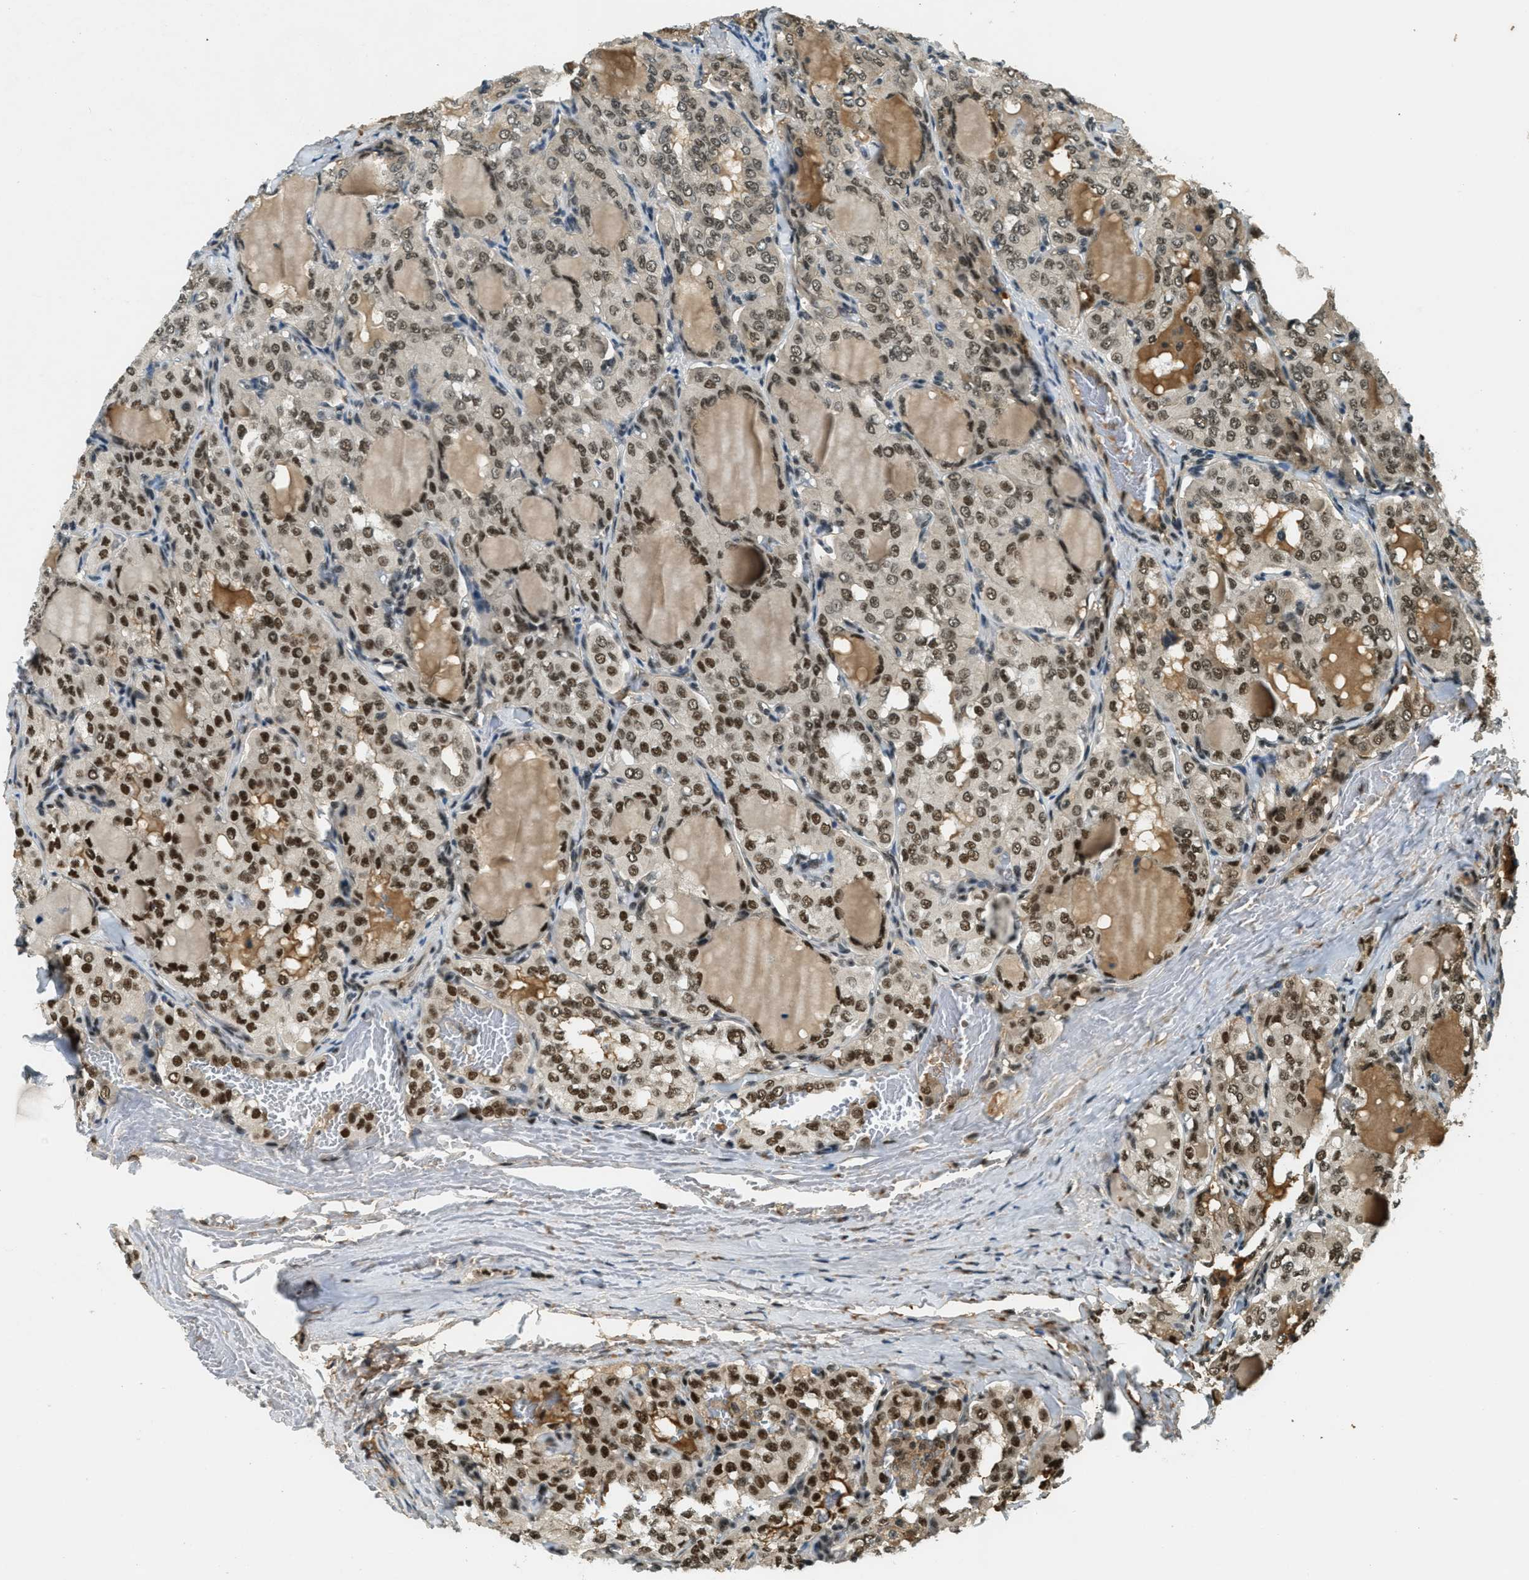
{"staining": {"intensity": "strong", "quantity": ">75%", "location": "nuclear"}, "tissue": "thyroid cancer", "cell_type": "Tumor cells", "image_type": "cancer", "snomed": [{"axis": "morphology", "description": "Papillary adenocarcinoma, NOS"}, {"axis": "topography", "description": "Thyroid gland"}], "caption": "Thyroid cancer (papillary adenocarcinoma) stained with immunohistochemistry (IHC) shows strong nuclear expression in approximately >75% of tumor cells.", "gene": "ZNF148", "patient": {"sex": "male", "age": 20}}